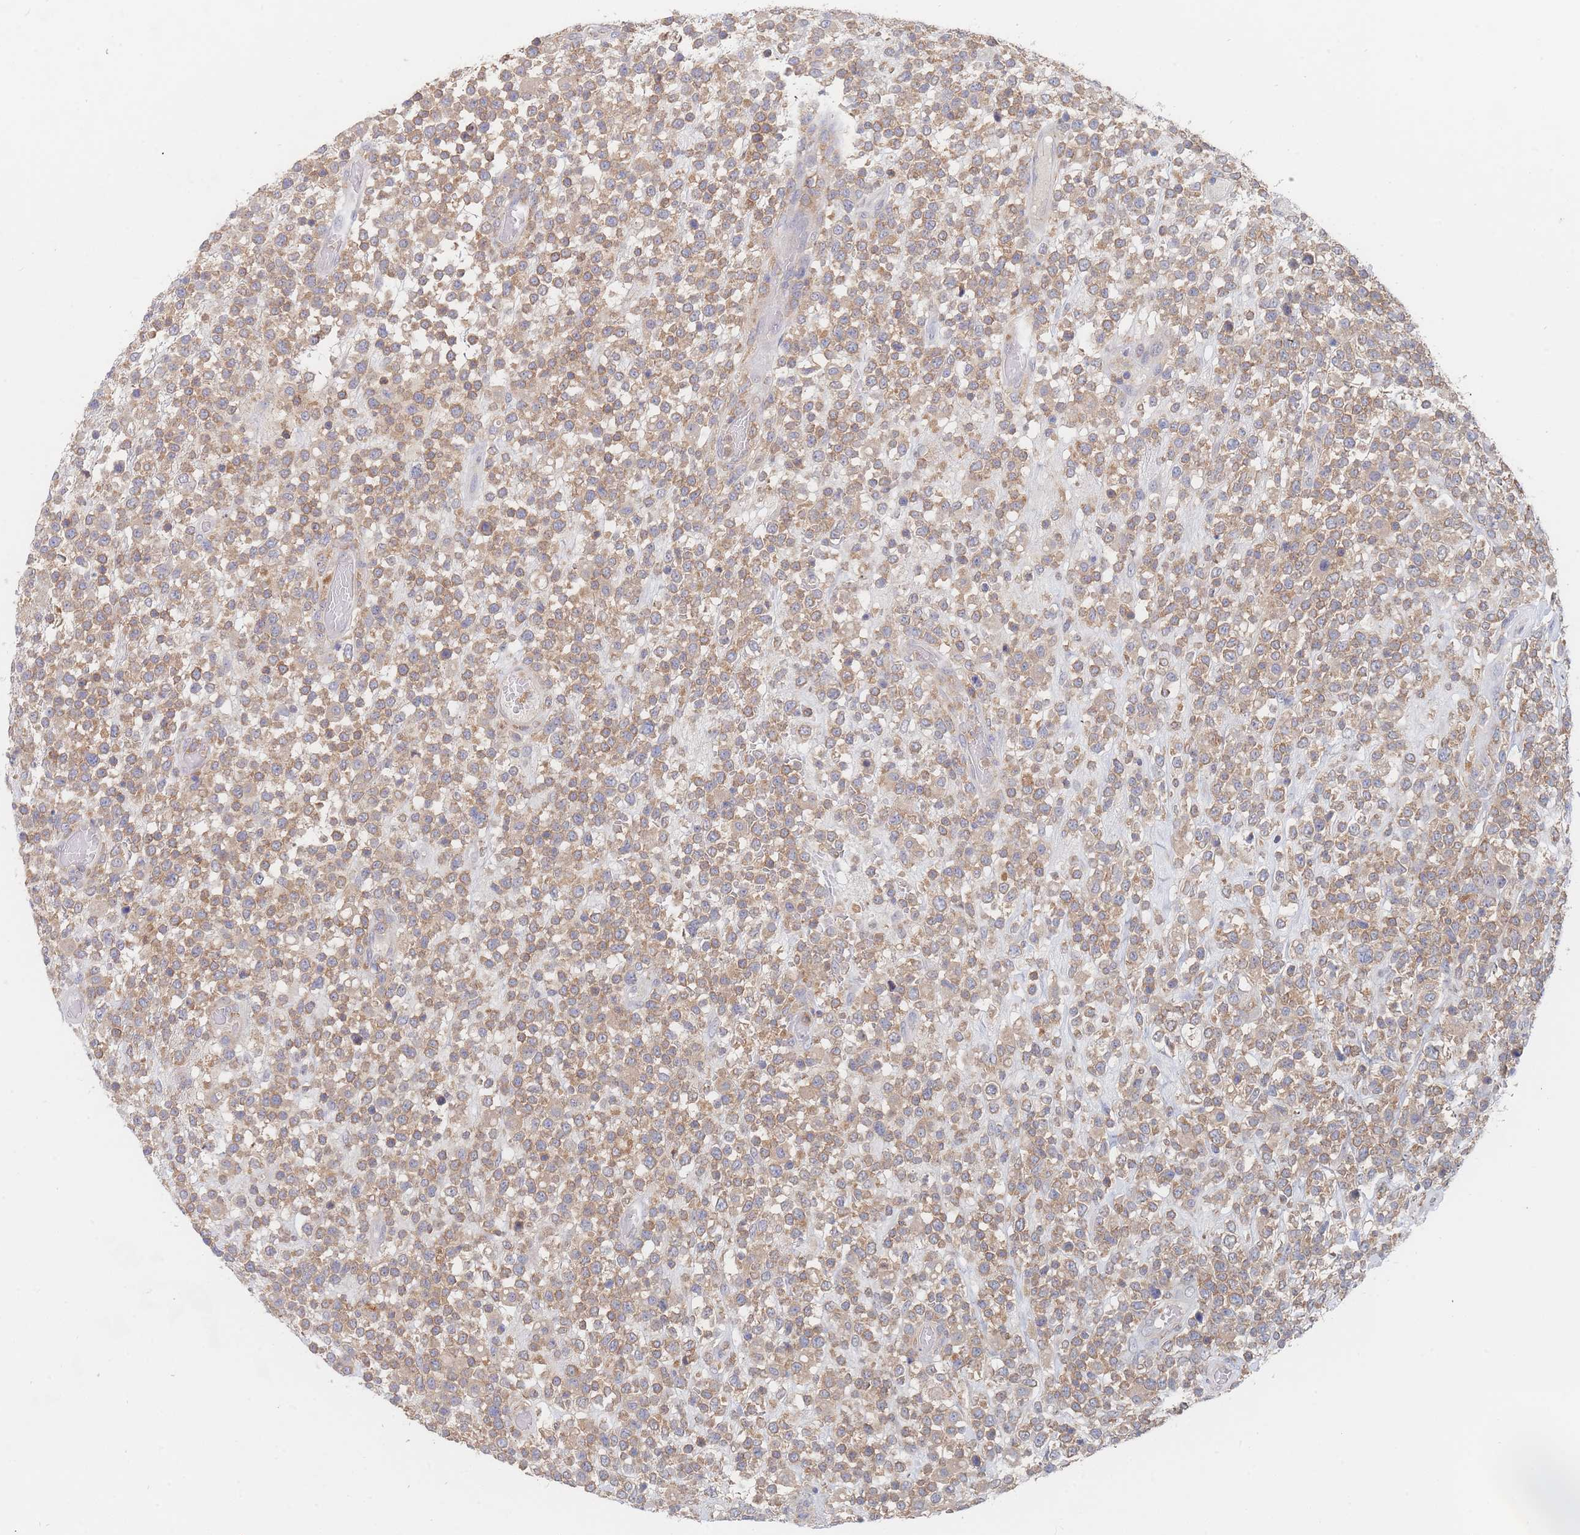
{"staining": {"intensity": "moderate", "quantity": ">75%", "location": "cytoplasmic/membranous"}, "tissue": "lymphoma", "cell_type": "Tumor cells", "image_type": "cancer", "snomed": [{"axis": "morphology", "description": "Malignant lymphoma, non-Hodgkin's type, High grade"}, {"axis": "topography", "description": "Colon"}], "caption": "High-power microscopy captured an immunohistochemistry (IHC) image of lymphoma, revealing moderate cytoplasmic/membranous positivity in approximately >75% of tumor cells.", "gene": "PPP6C", "patient": {"sex": "female", "age": 53}}